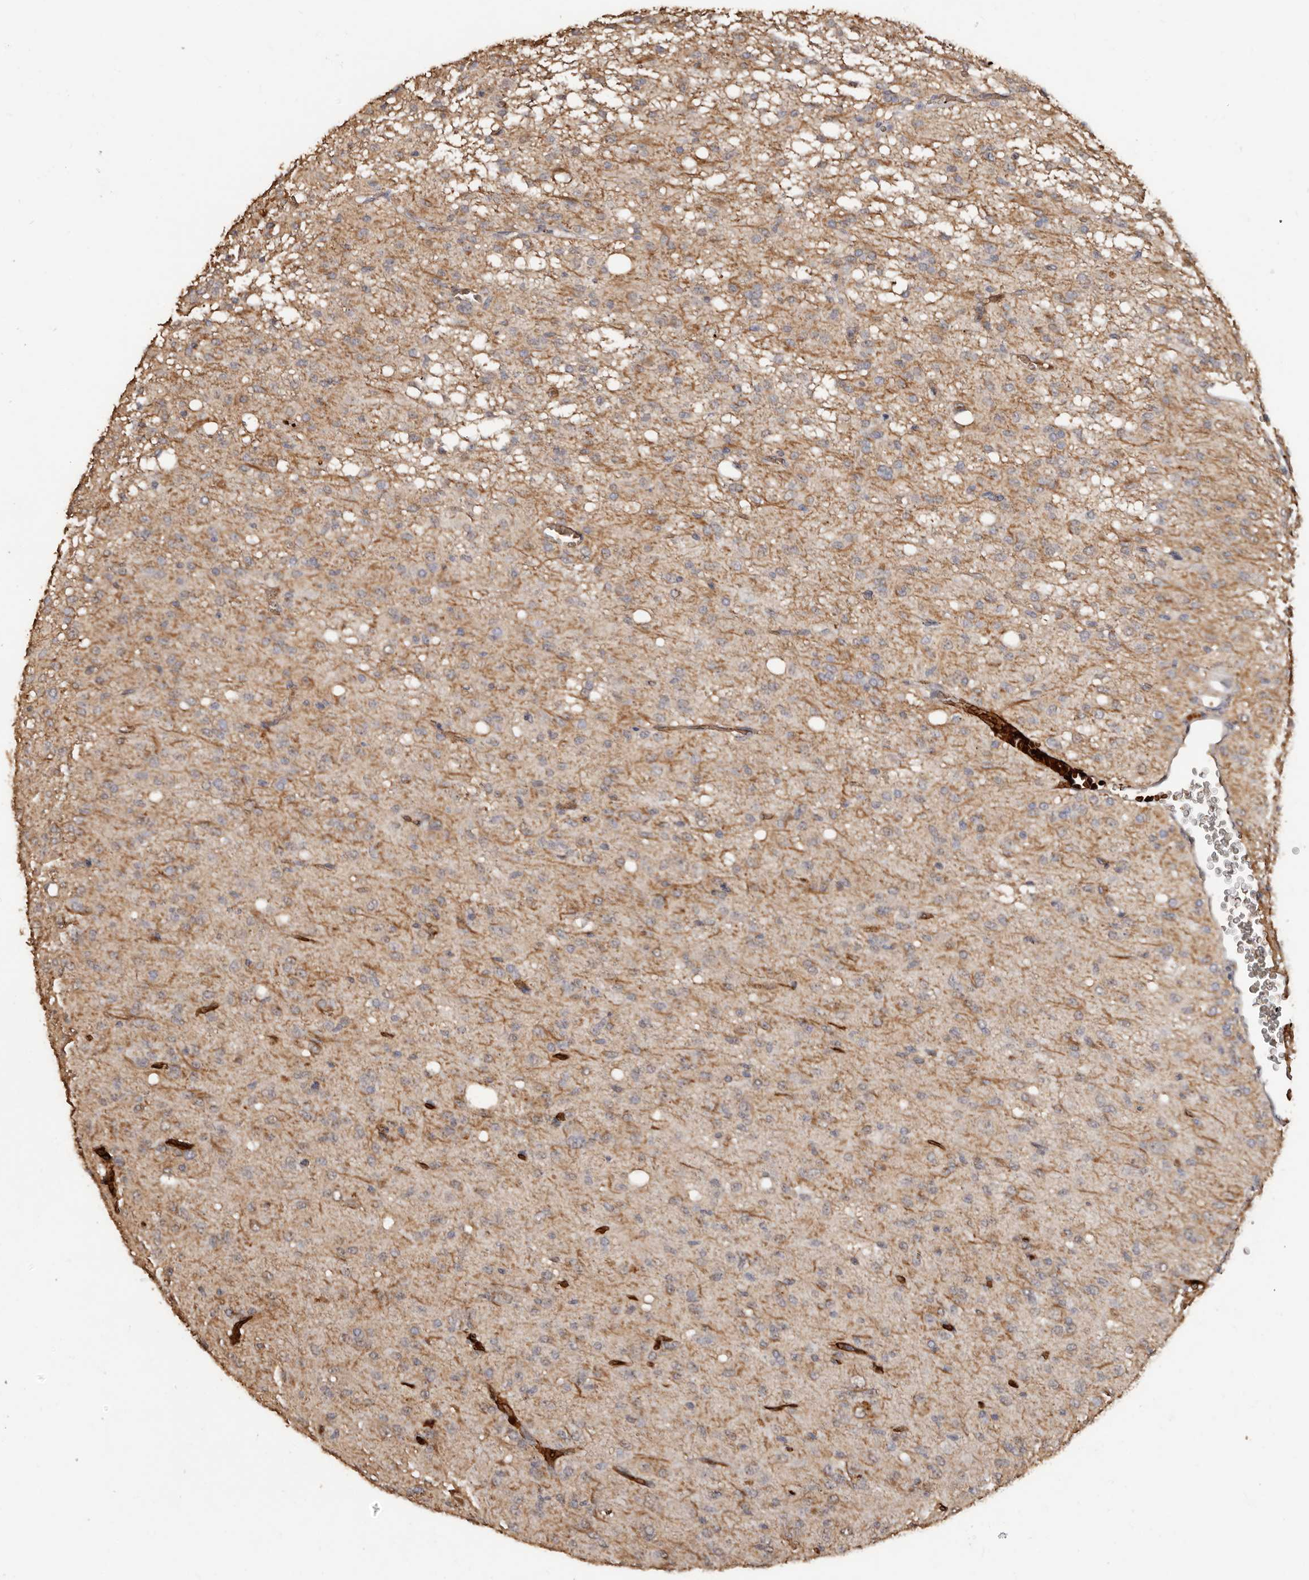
{"staining": {"intensity": "weak", "quantity": "<25%", "location": "cytoplasmic/membranous"}, "tissue": "glioma", "cell_type": "Tumor cells", "image_type": "cancer", "snomed": [{"axis": "morphology", "description": "Glioma, malignant, High grade"}, {"axis": "topography", "description": "Brain"}], "caption": "Tumor cells are negative for protein expression in human malignant glioma (high-grade). Brightfield microscopy of immunohistochemistry (IHC) stained with DAB (3,3'-diaminobenzidine) (brown) and hematoxylin (blue), captured at high magnification.", "gene": "GRAMD2A", "patient": {"sex": "female", "age": 59}}